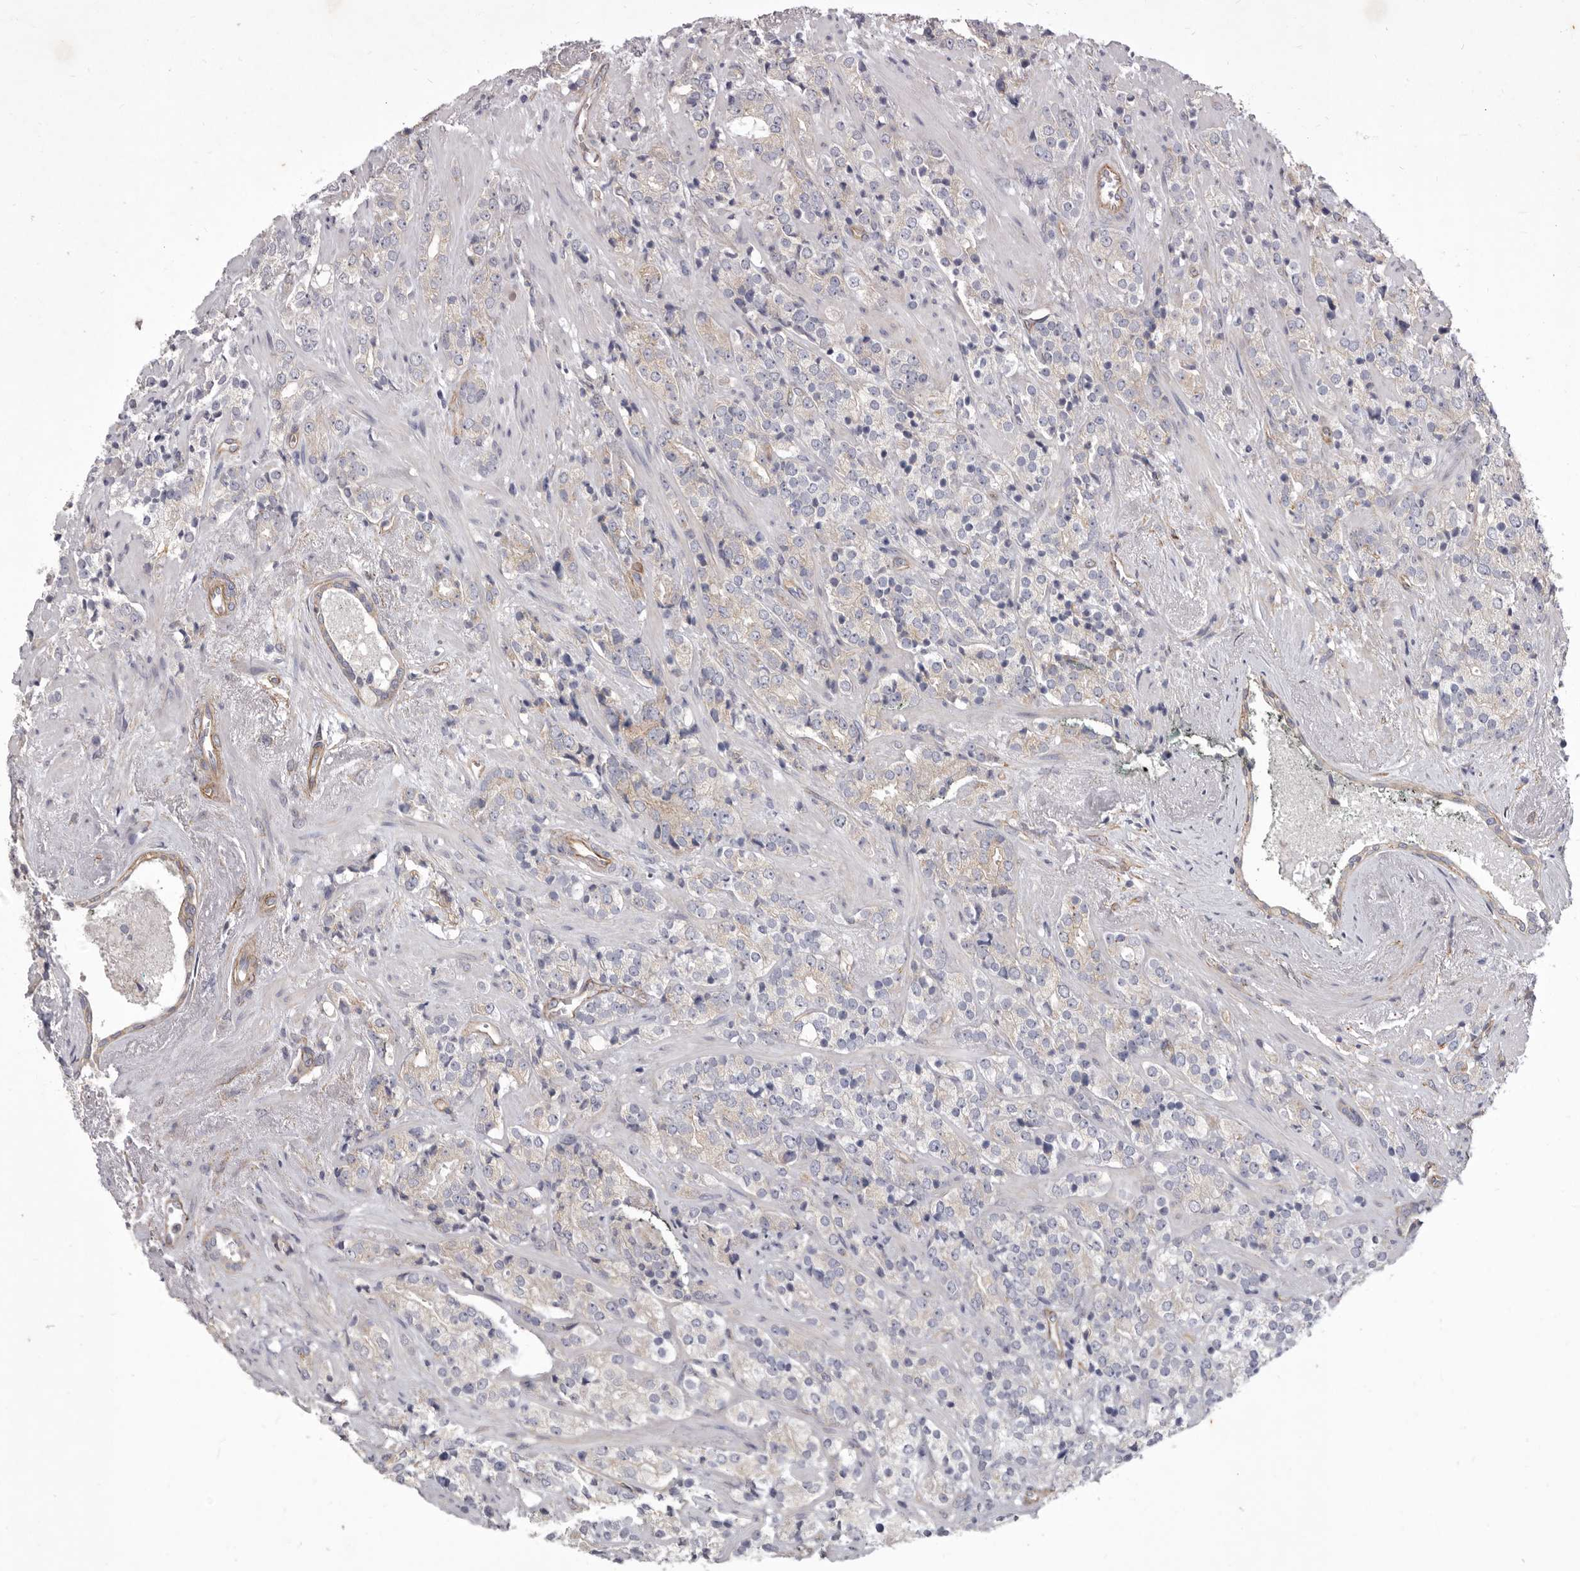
{"staining": {"intensity": "weak", "quantity": "<25%", "location": "cytoplasmic/membranous"}, "tissue": "prostate cancer", "cell_type": "Tumor cells", "image_type": "cancer", "snomed": [{"axis": "morphology", "description": "Adenocarcinoma, High grade"}, {"axis": "topography", "description": "Prostate"}], "caption": "Human prostate high-grade adenocarcinoma stained for a protein using IHC exhibits no staining in tumor cells.", "gene": "P2RX6", "patient": {"sex": "male", "age": 71}}